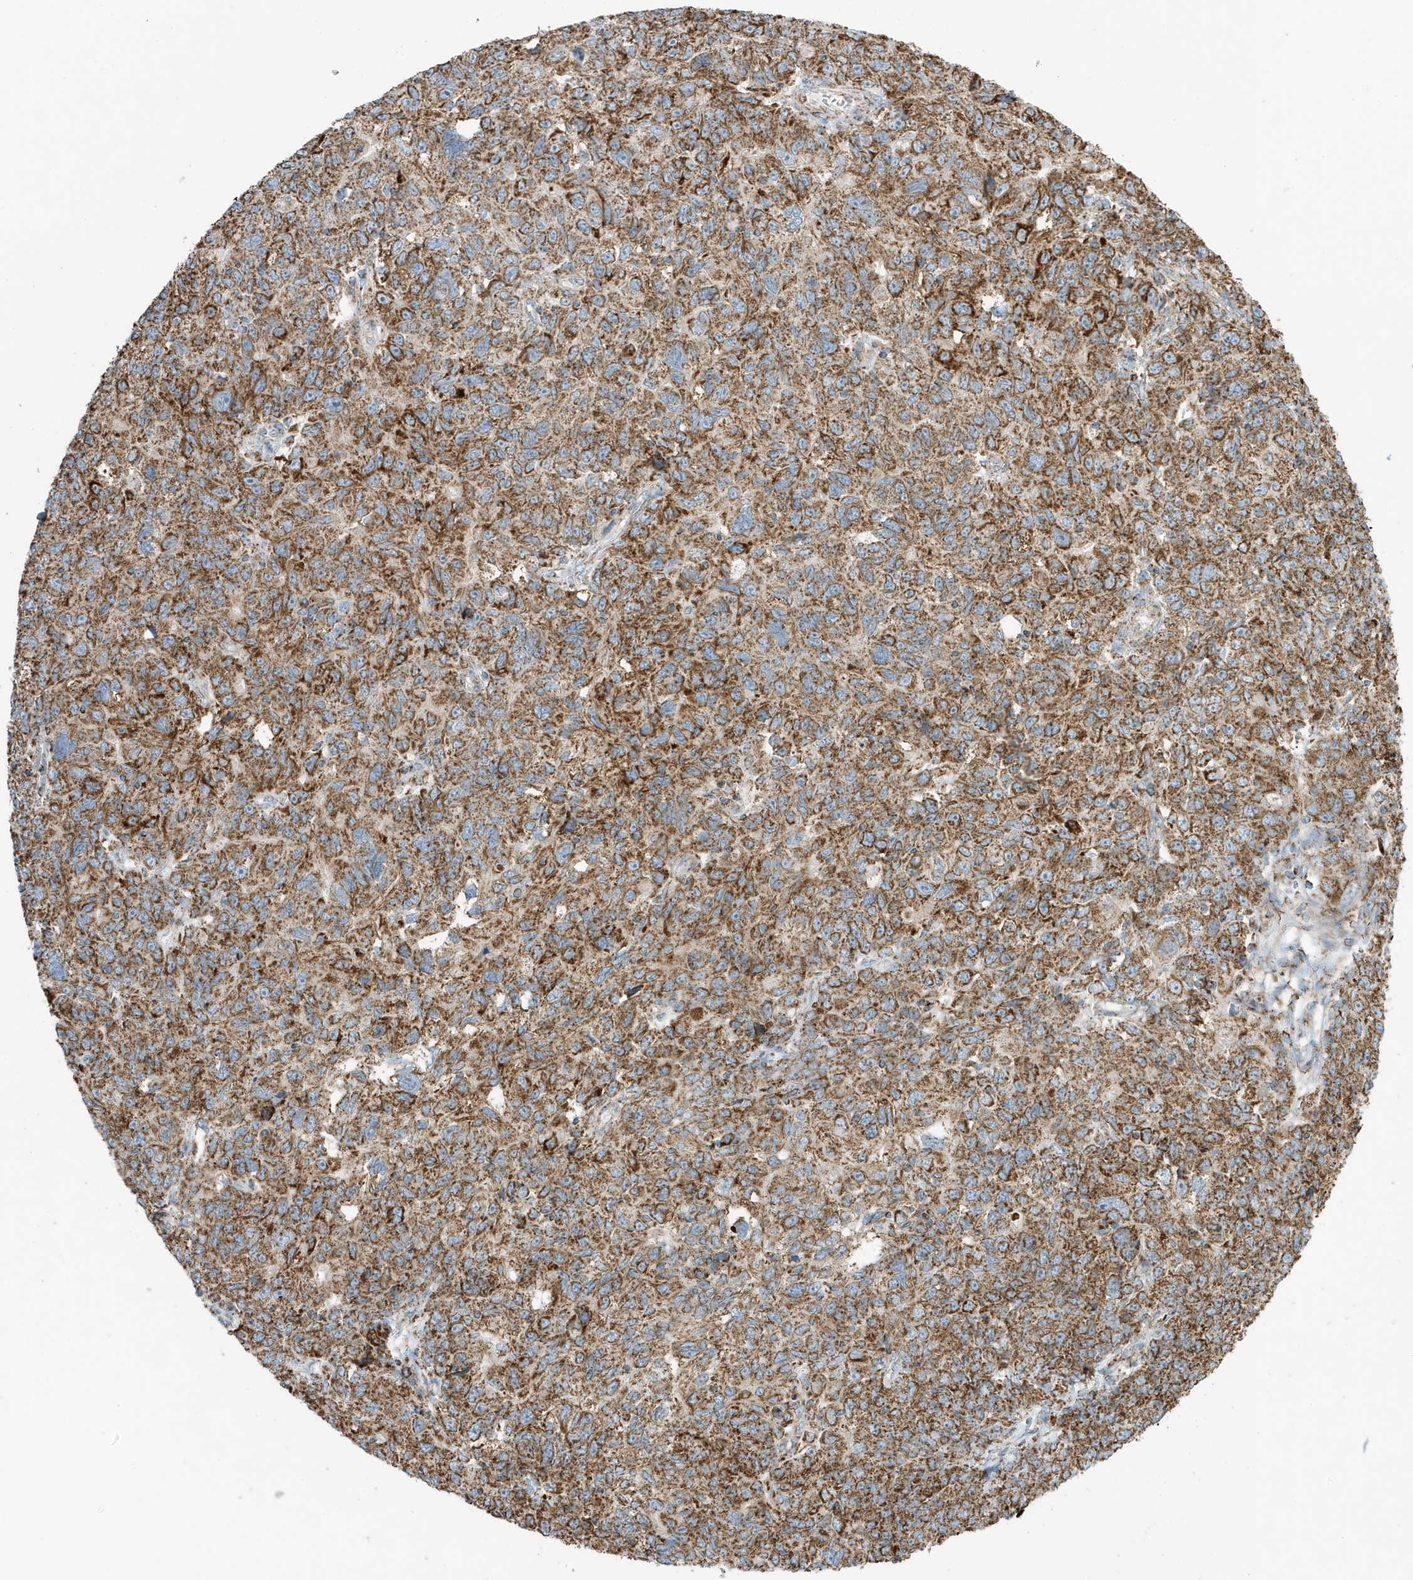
{"staining": {"intensity": "moderate", "quantity": ">75%", "location": "cytoplasmic/membranous"}, "tissue": "ovarian cancer", "cell_type": "Tumor cells", "image_type": "cancer", "snomed": [{"axis": "morphology", "description": "Carcinoma, endometroid"}, {"axis": "topography", "description": "Ovary"}], "caption": "Endometroid carcinoma (ovarian) tissue reveals moderate cytoplasmic/membranous expression in approximately >75% of tumor cells The staining was performed using DAB, with brown indicating positive protein expression. Nuclei are stained blue with hematoxylin.", "gene": "ATP5ME", "patient": {"sex": "female", "age": 42}}